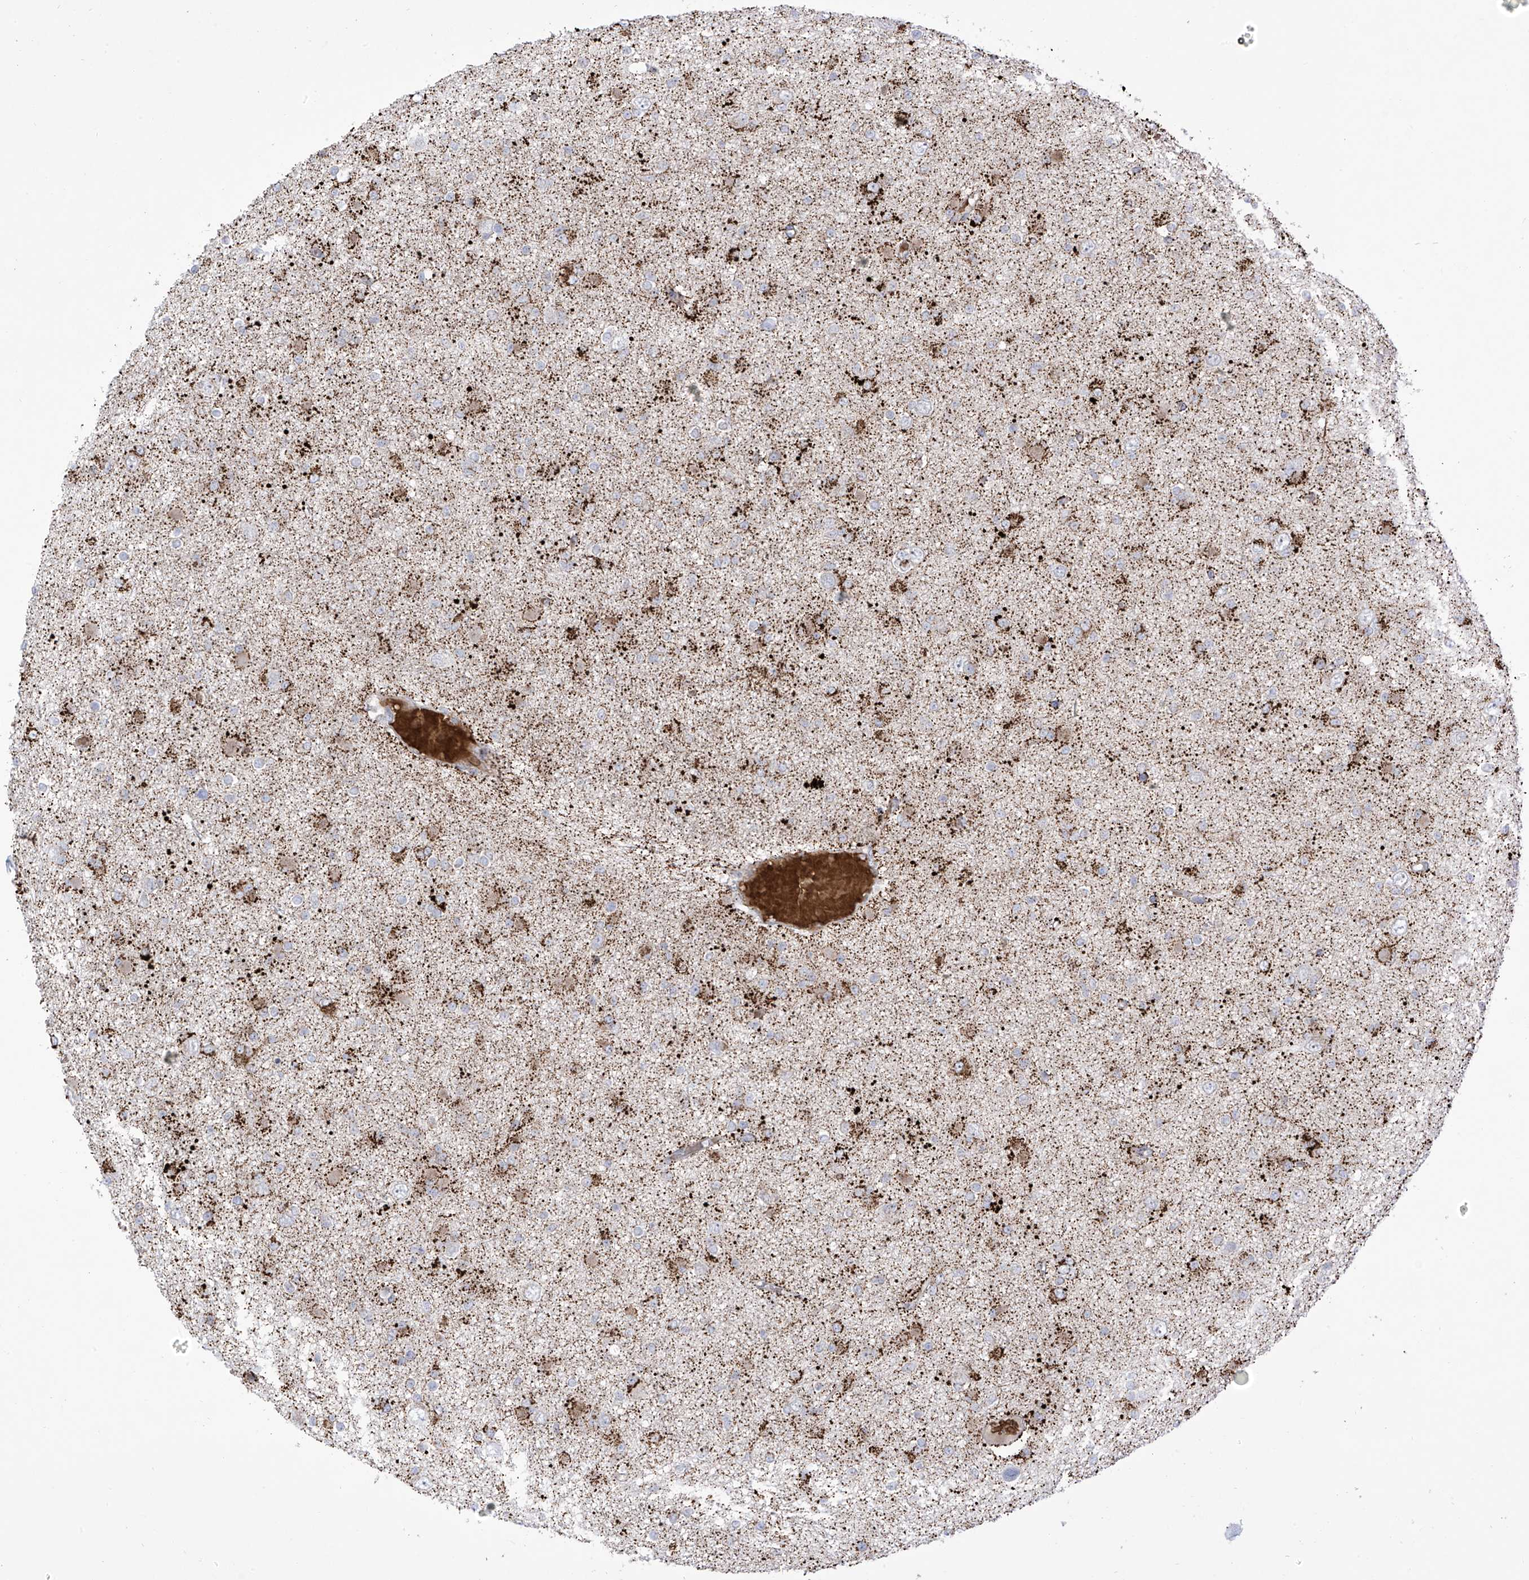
{"staining": {"intensity": "moderate", "quantity": "<25%", "location": "cytoplasmic/membranous"}, "tissue": "glioma", "cell_type": "Tumor cells", "image_type": "cancer", "snomed": [{"axis": "morphology", "description": "Glioma, malignant, Low grade"}, {"axis": "topography", "description": "Brain"}], "caption": "Moderate cytoplasmic/membranous staining for a protein is identified in about <25% of tumor cells of malignant glioma (low-grade) using immunohistochemistry (IHC).", "gene": "ARHGEF40", "patient": {"sex": "female", "age": 22}}